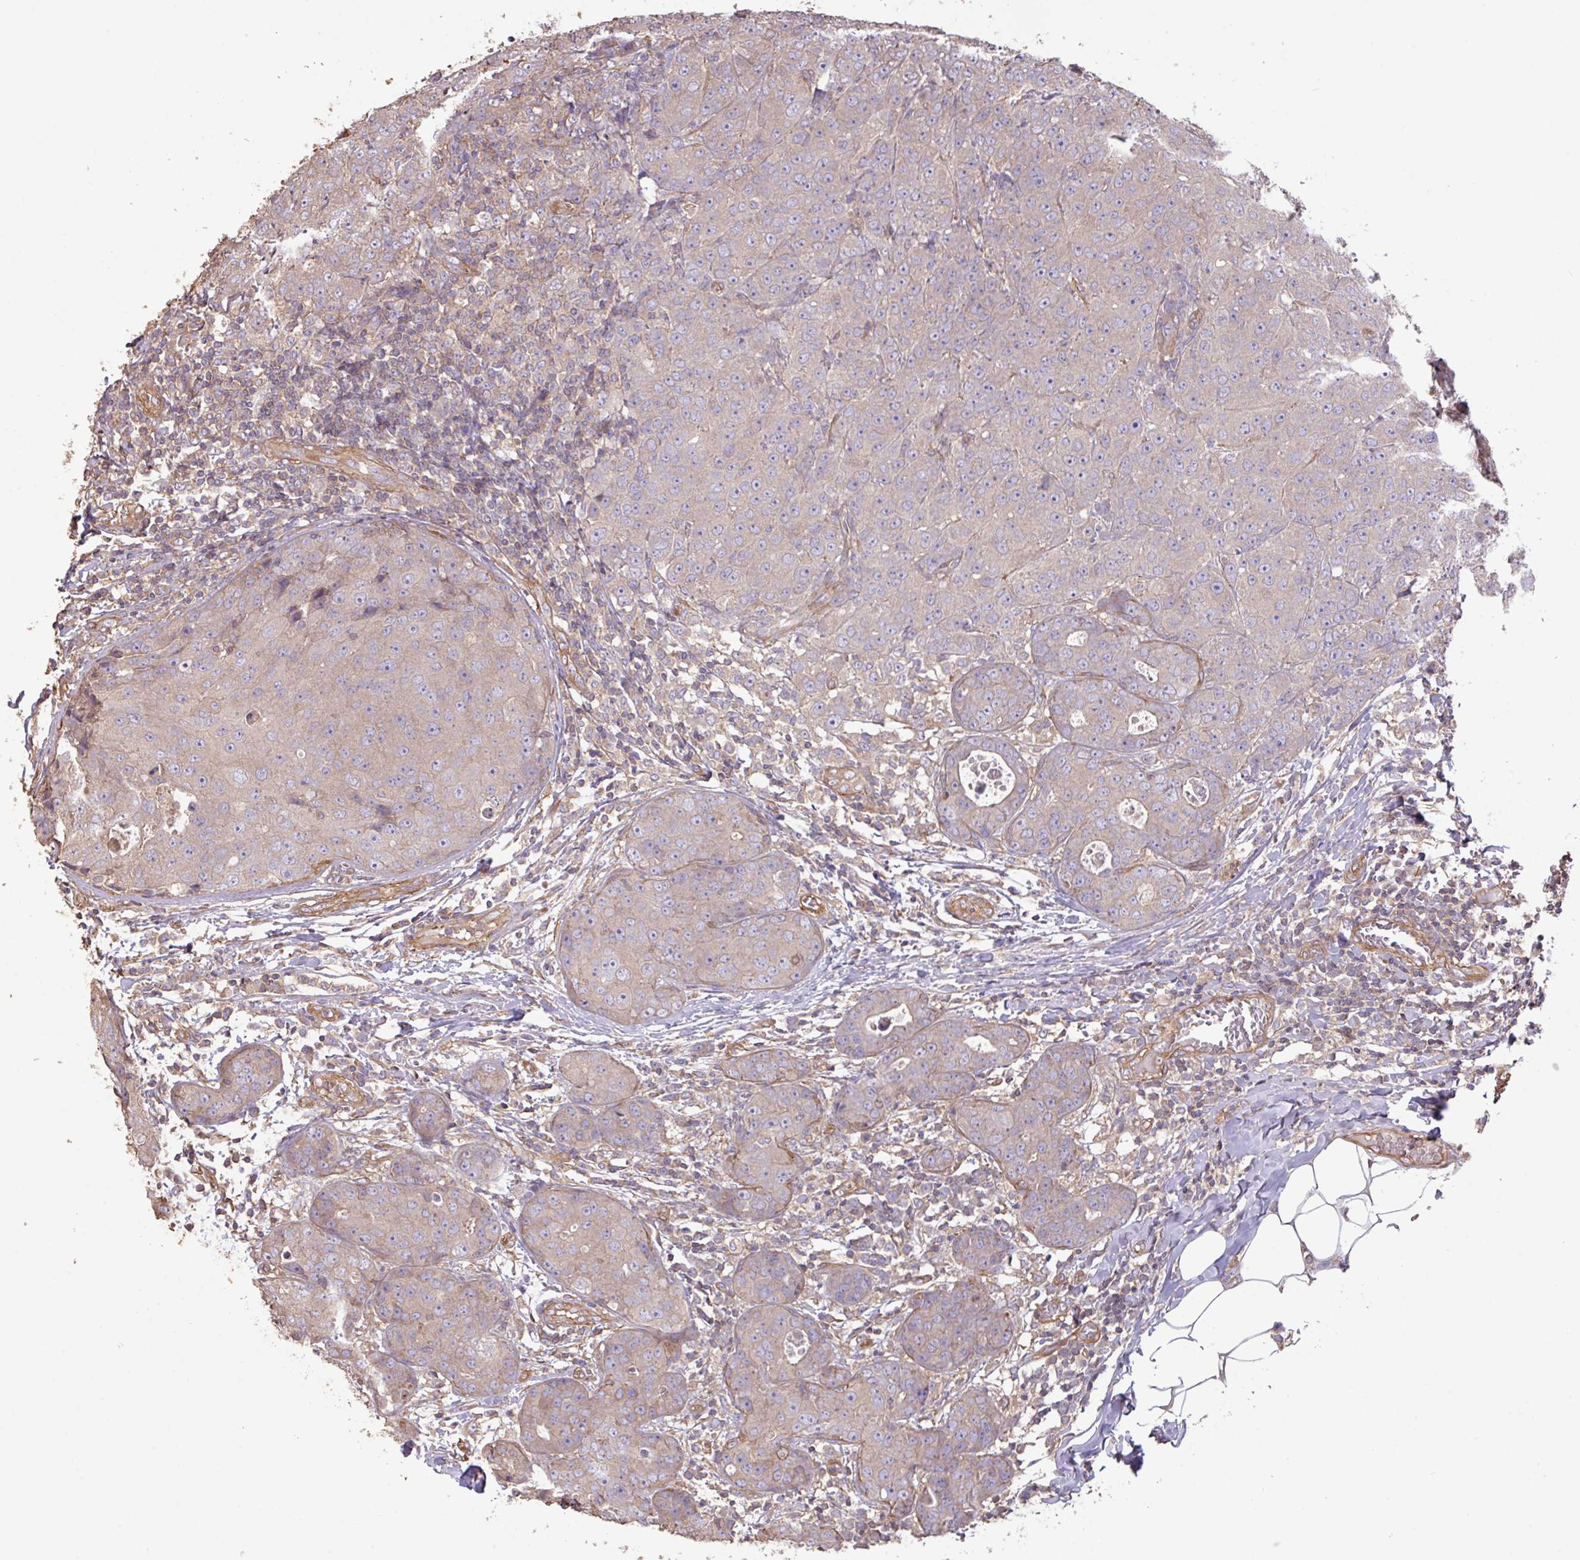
{"staining": {"intensity": "weak", "quantity": "<25%", "location": "cytoplasmic/membranous"}, "tissue": "breast cancer", "cell_type": "Tumor cells", "image_type": "cancer", "snomed": [{"axis": "morphology", "description": "Duct carcinoma"}, {"axis": "topography", "description": "Breast"}], "caption": "This is a photomicrograph of immunohistochemistry (IHC) staining of breast cancer (intraductal carcinoma), which shows no positivity in tumor cells.", "gene": "CALML4", "patient": {"sex": "female", "age": 43}}